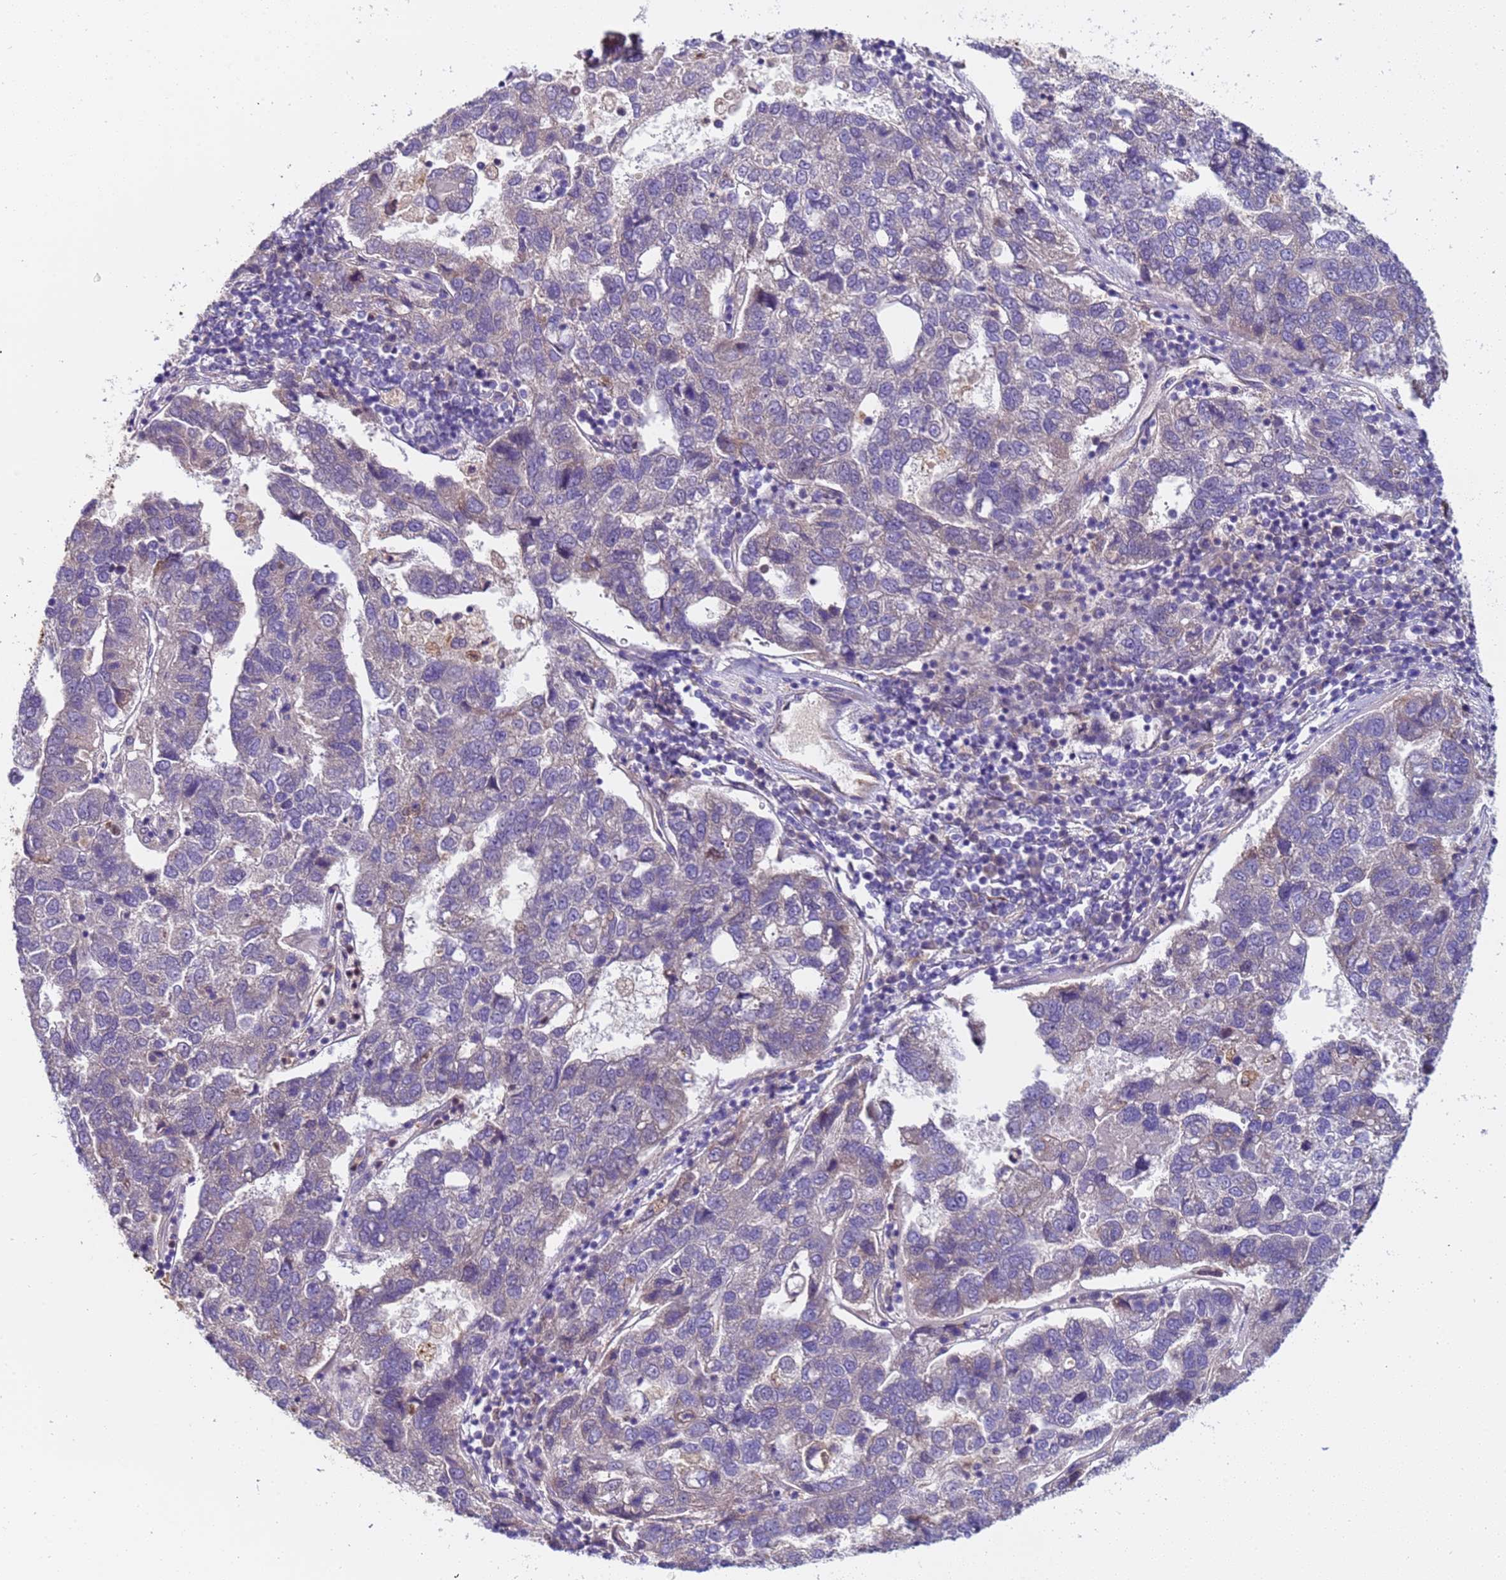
{"staining": {"intensity": "moderate", "quantity": "<25%", "location": "cytoplasmic/membranous"}, "tissue": "pancreatic cancer", "cell_type": "Tumor cells", "image_type": "cancer", "snomed": [{"axis": "morphology", "description": "Adenocarcinoma, NOS"}, {"axis": "topography", "description": "Pancreas"}], "caption": "High-magnification brightfield microscopy of pancreatic cancer stained with DAB (3,3'-diaminobenzidine) (brown) and counterstained with hematoxylin (blue). tumor cells exhibit moderate cytoplasmic/membranous positivity is seen in approximately<25% of cells.", "gene": "PAQR7", "patient": {"sex": "female", "age": 61}}